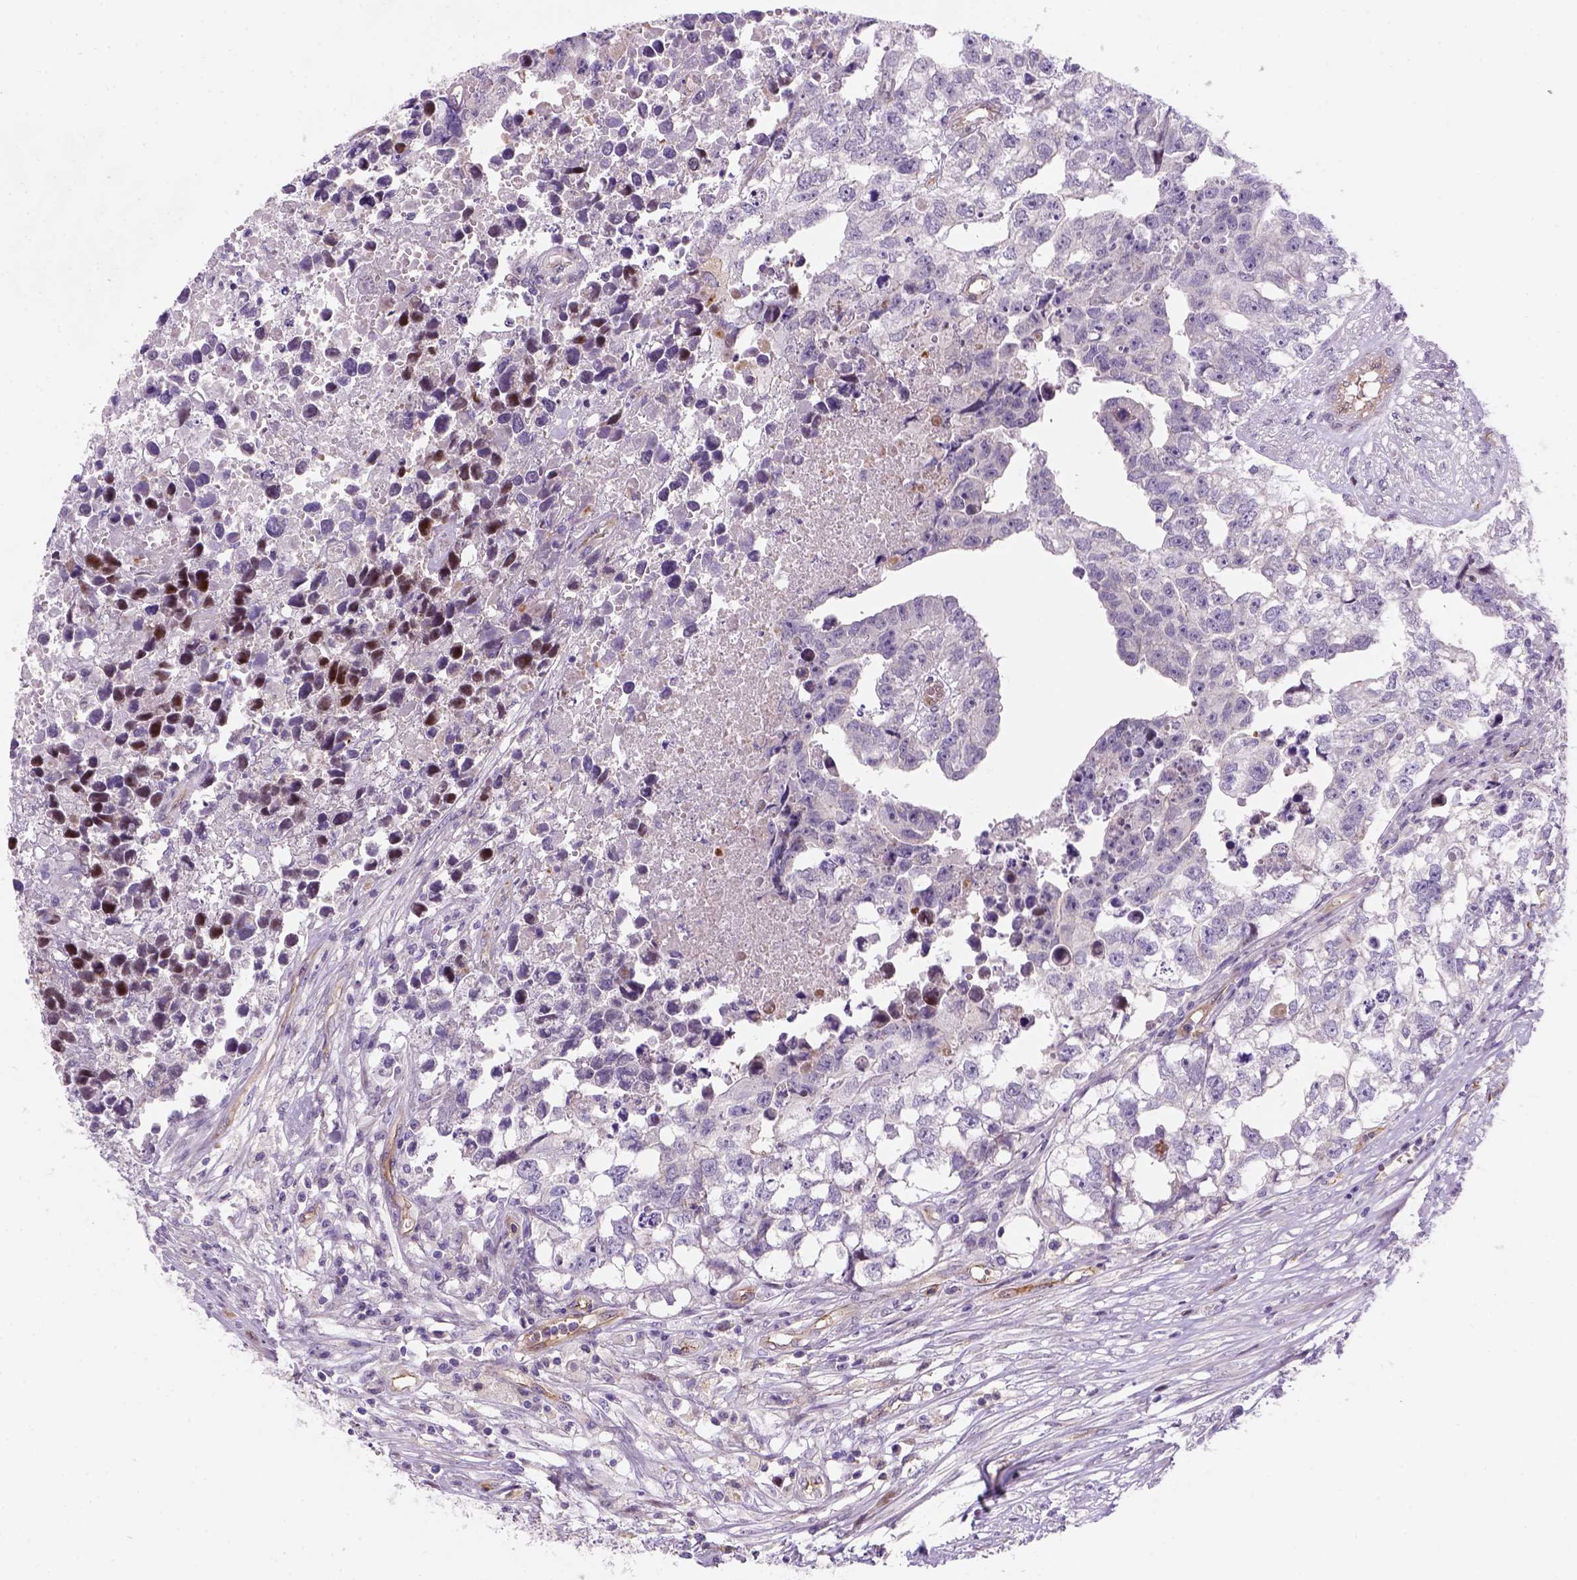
{"staining": {"intensity": "negative", "quantity": "none", "location": "none"}, "tissue": "testis cancer", "cell_type": "Tumor cells", "image_type": "cancer", "snomed": [{"axis": "morphology", "description": "Carcinoma, Embryonal, NOS"}, {"axis": "morphology", "description": "Teratoma, malignant, NOS"}, {"axis": "topography", "description": "Testis"}], "caption": "An IHC image of testis teratoma (malignant) is shown. There is no staining in tumor cells of testis teratoma (malignant).", "gene": "VSTM5", "patient": {"sex": "male", "age": 44}}